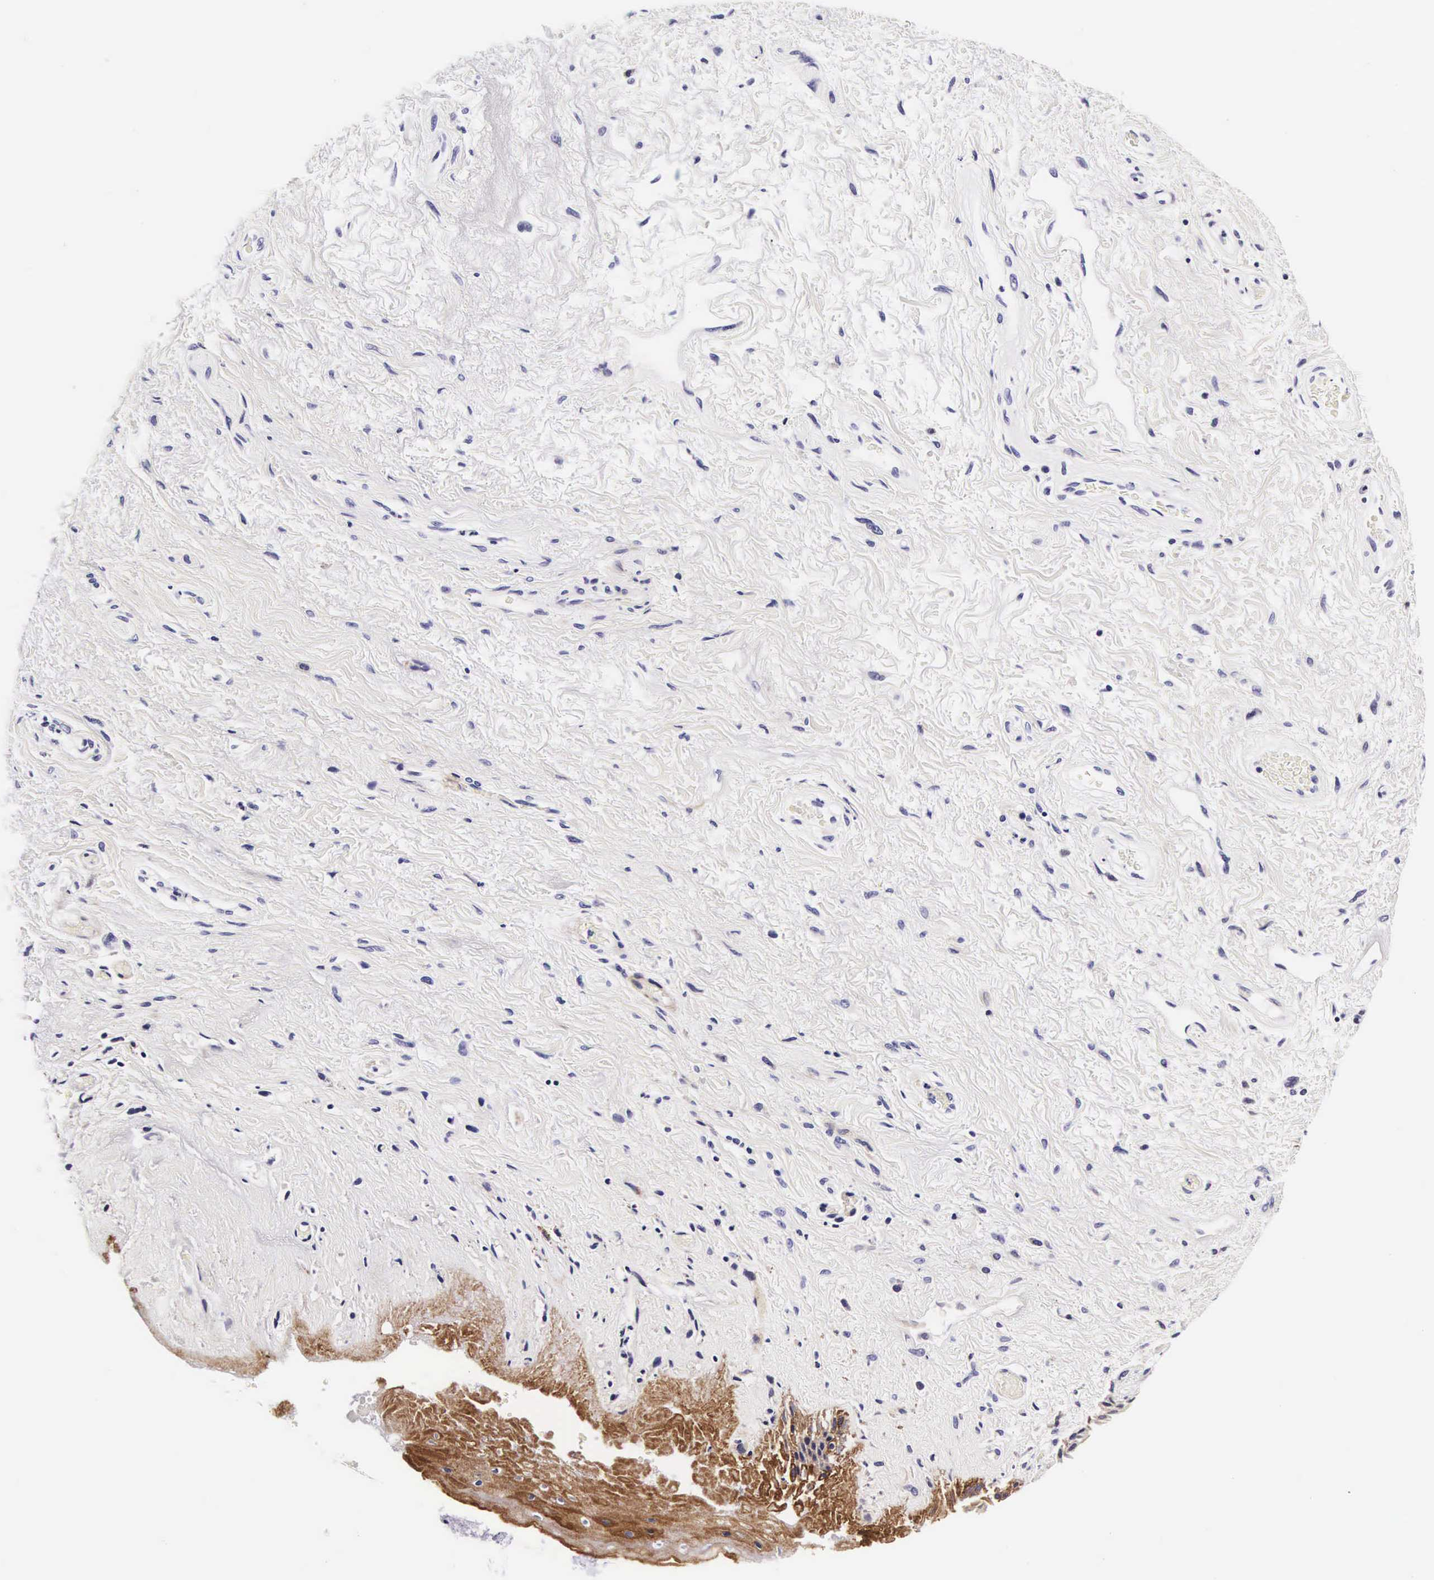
{"staining": {"intensity": "moderate", "quantity": ">75%", "location": "cytoplasmic/membranous"}, "tissue": "skin", "cell_type": "Epidermal cells", "image_type": "normal", "snomed": [{"axis": "morphology", "description": "Normal tissue, NOS"}, {"axis": "topography", "description": "Anal"}], "caption": "Protein expression analysis of unremarkable skin shows moderate cytoplasmic/membranous expression in about >75% of epidermal cells.", "gene": "UPRT", "patient": {"sex": "male", "age": 78}}